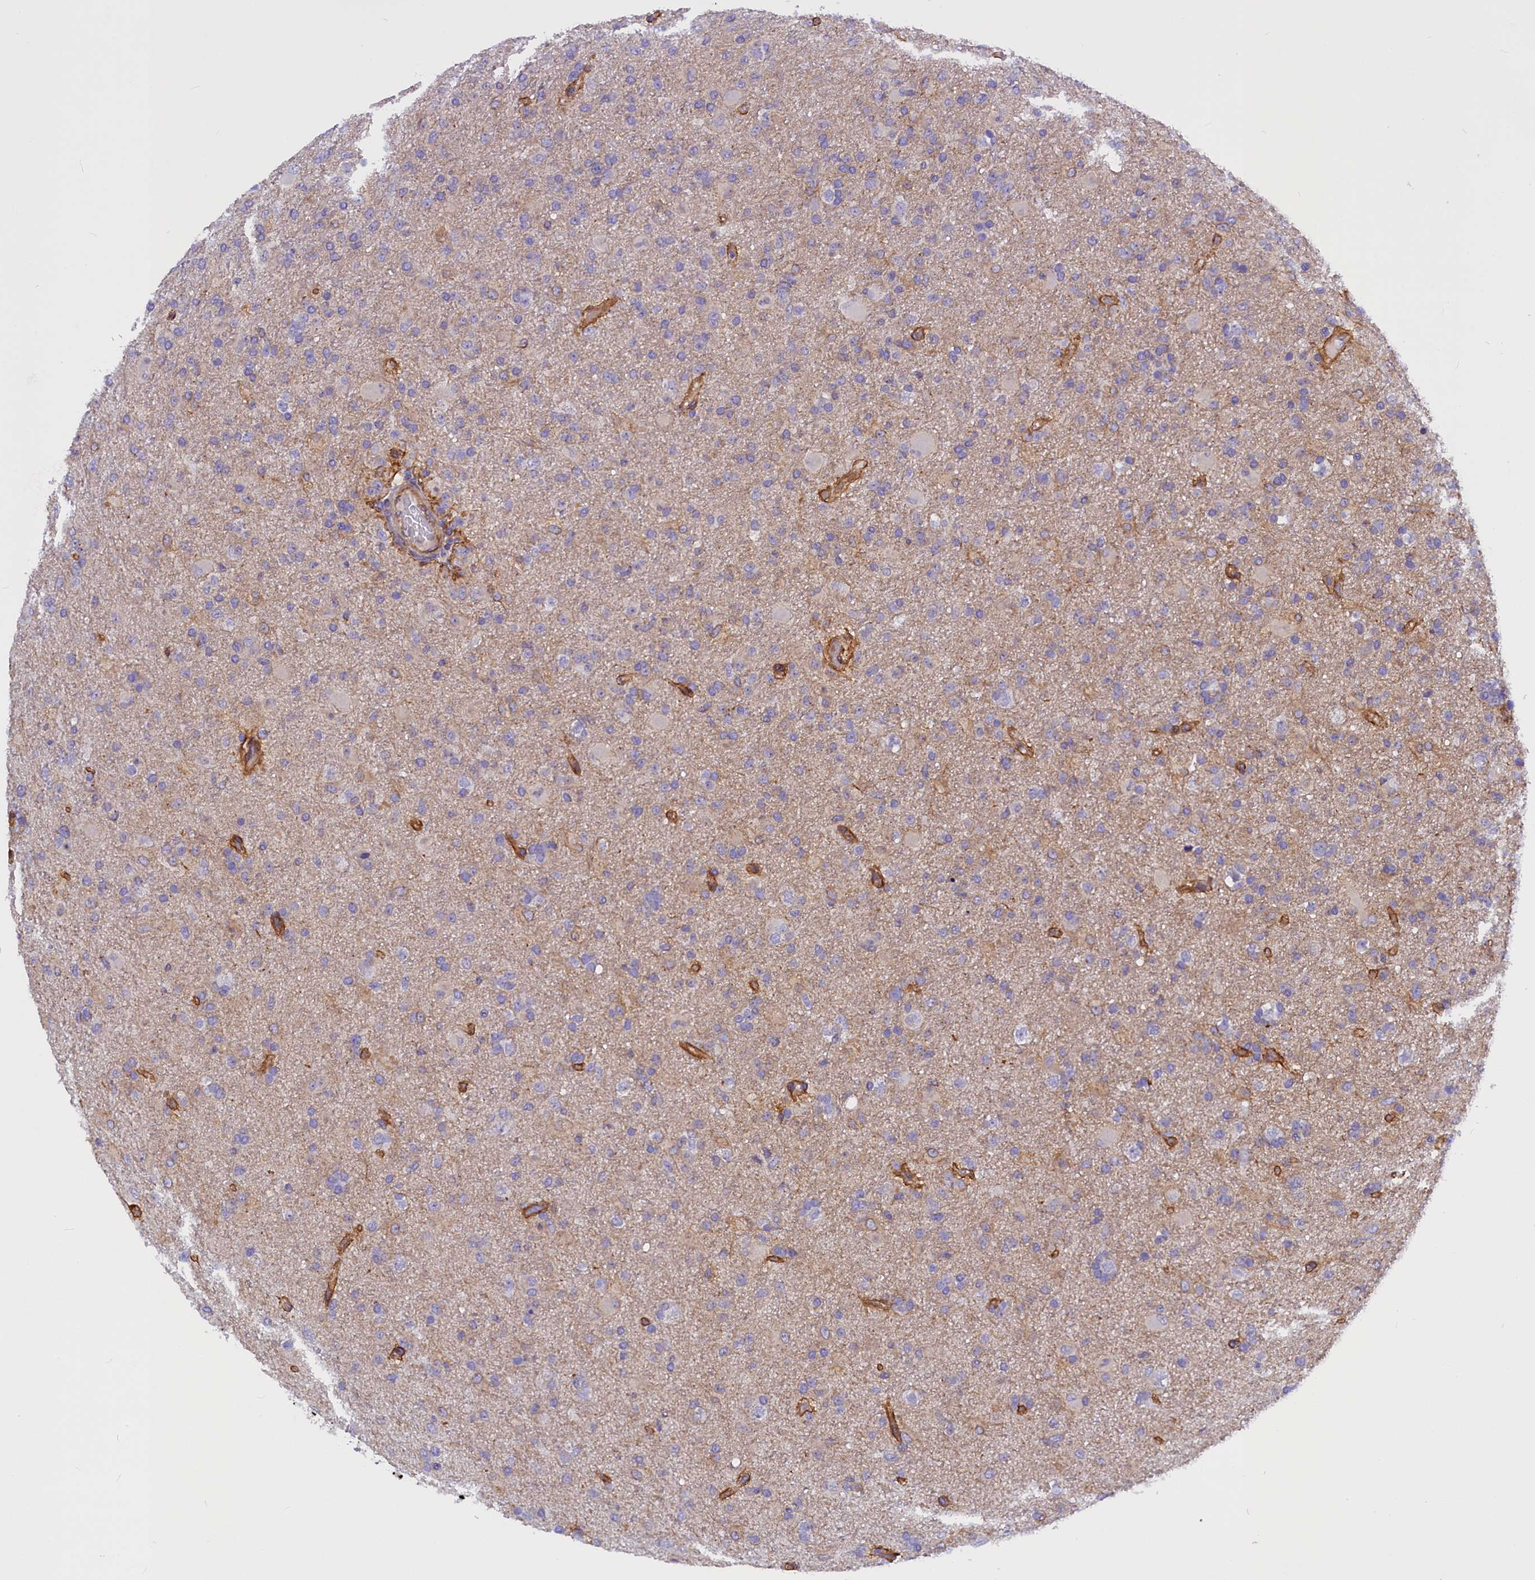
{"staining": {"intensity": "negative", "quantity": "none", "location": "none"}, "tissue": "glioma", "cell_type": "Tumor cells", "image_type": "cancer", "snomed": [{"axis": "morphology", "description": "Glioma, malignant, Low grade"}, {"axis": "topography", "description": "Brain"}], "caption": "DAB immunohistochemical staining of malignant glioma (low-grade) reveals no significant positivity in tumor cells.", "gene": "MED20", "patient": {"sex": "male", "age": 65}}